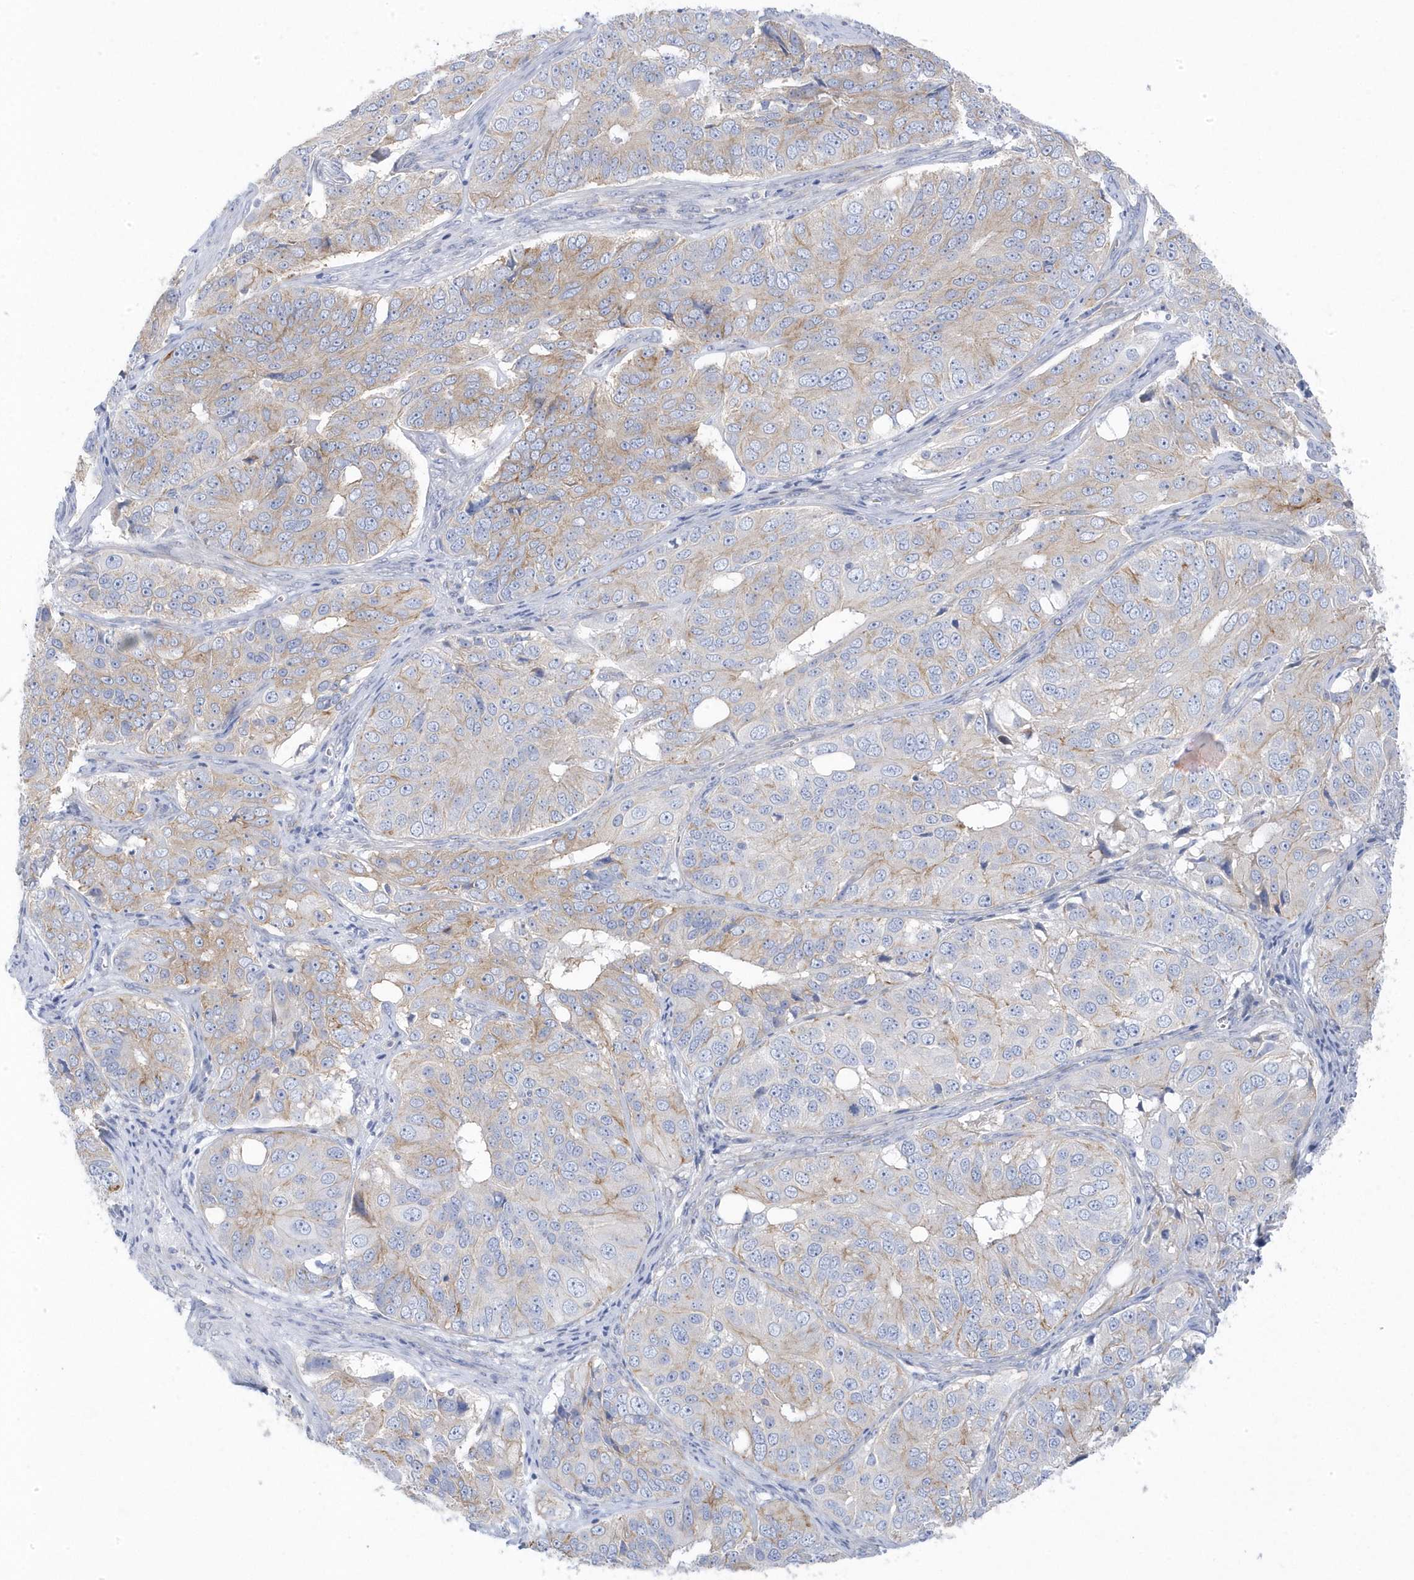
{"staining": {"intensity": "weak", "quantity": "25%-75%", "location": "cytoplasmic/membranous"}, "tissue": "ovarian cancer", "cell_type": "Tumor cells", "image_type": "cancer", "snomed": [{"axis": "morphology", "description": "Carcinoma, endometroid"}, {"axis": "topography", "description": "Ovary"}], "caption": "DAB immunohistochemical staining of human ovarian cancer reveals weak cytoplasmic/membranous protein staining in approximately 25%-75% of tumor cells.", "gene": "ANAPC1", "patient": {"sex": "female", "age": 51}}